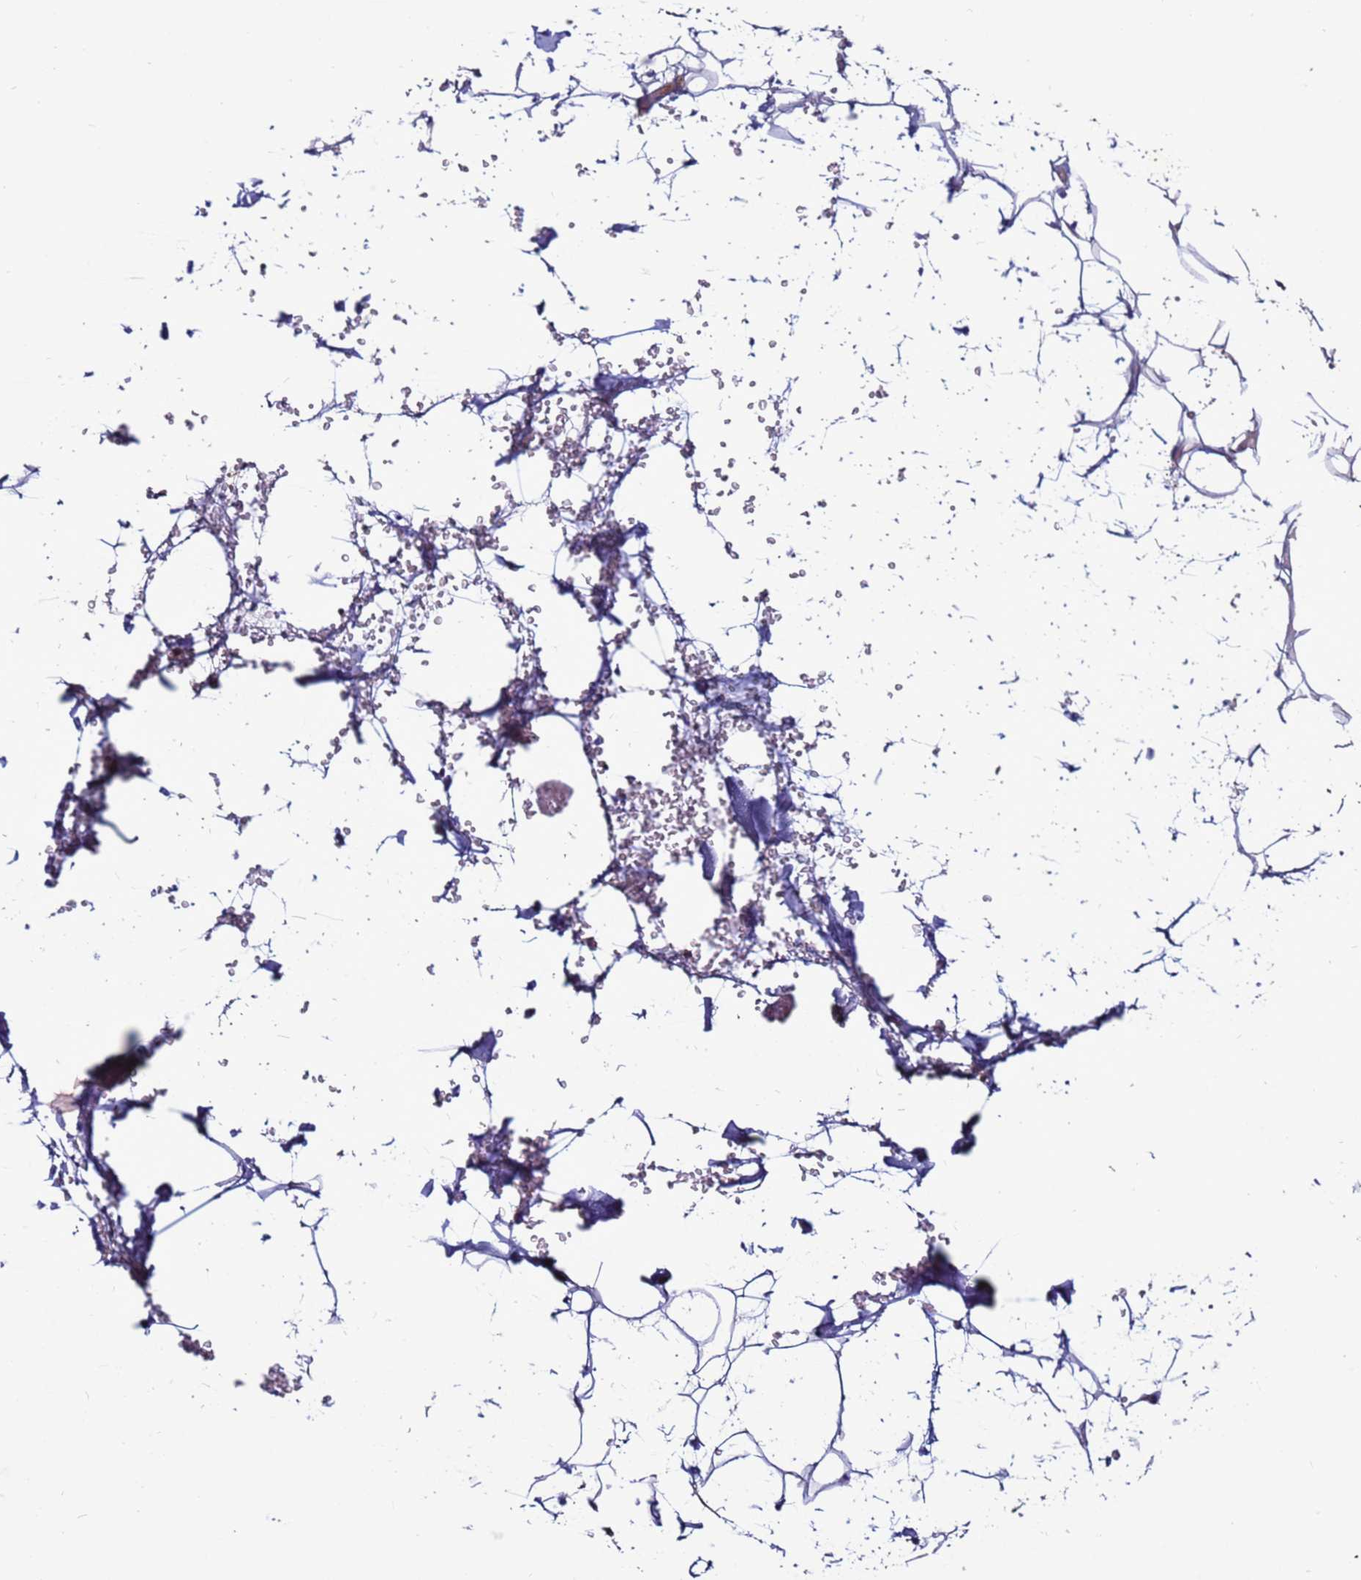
{"staining": {"intensity": "weak", "quantity": "25%-75%", "location": "cytoplasmic/membranous"}, "tissue": "adipose tissue", "cell_type": "Adipocytes", "image_type": "normal", "snomed": [{"axis": "morphology", "description": "Normal tissue, NOS"}, {"axis": "topography", "description": "Breast"}], "caption": "Weak cytoplasmic/membranous expression for a protein is present in about 25%-75% of adipocytes of benign adipose tissue using IHC.", "gene": "CEP55", "patient": {"sex": "female", "age": 26}}